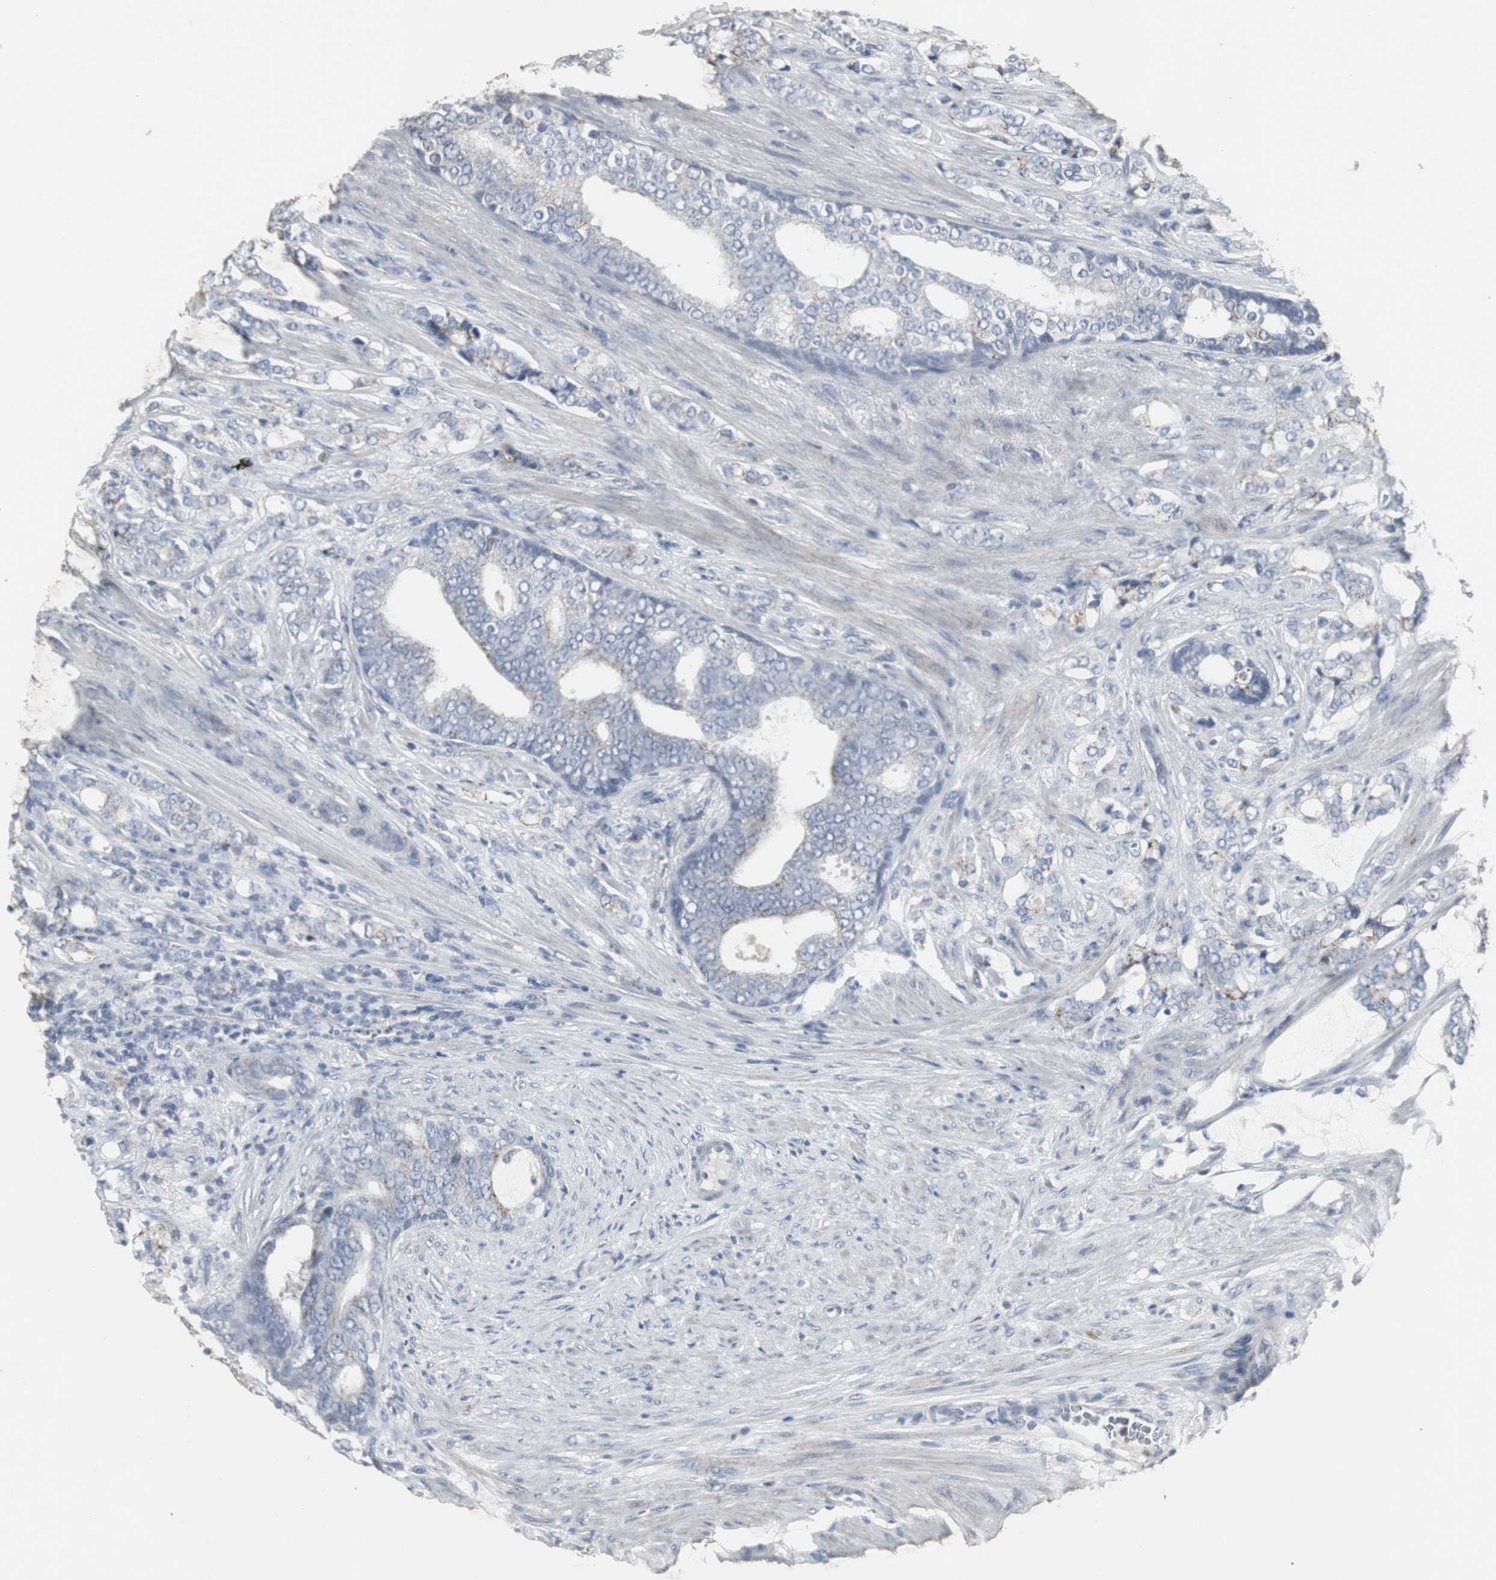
{"staining": {"intensity": "weak", "quantity": "<25%", "location": "cytoplasmic/membranous"}, "tissue": "prostate cancer", "cell_type": "Tumor cells", "image_type": "cancer", "snomed": [{"axis": "morphology", "description": "Adenocarcinoma, Low grade"}, {"axis": "topography", "description": "Prostate"}], "caption": "The IHC image has no significant expression in tumor cells of low-grade adenocarcinoma (prostate) tissue.", "gene": "ACAA1", "patient": {"sex": "male", "age": 58}}